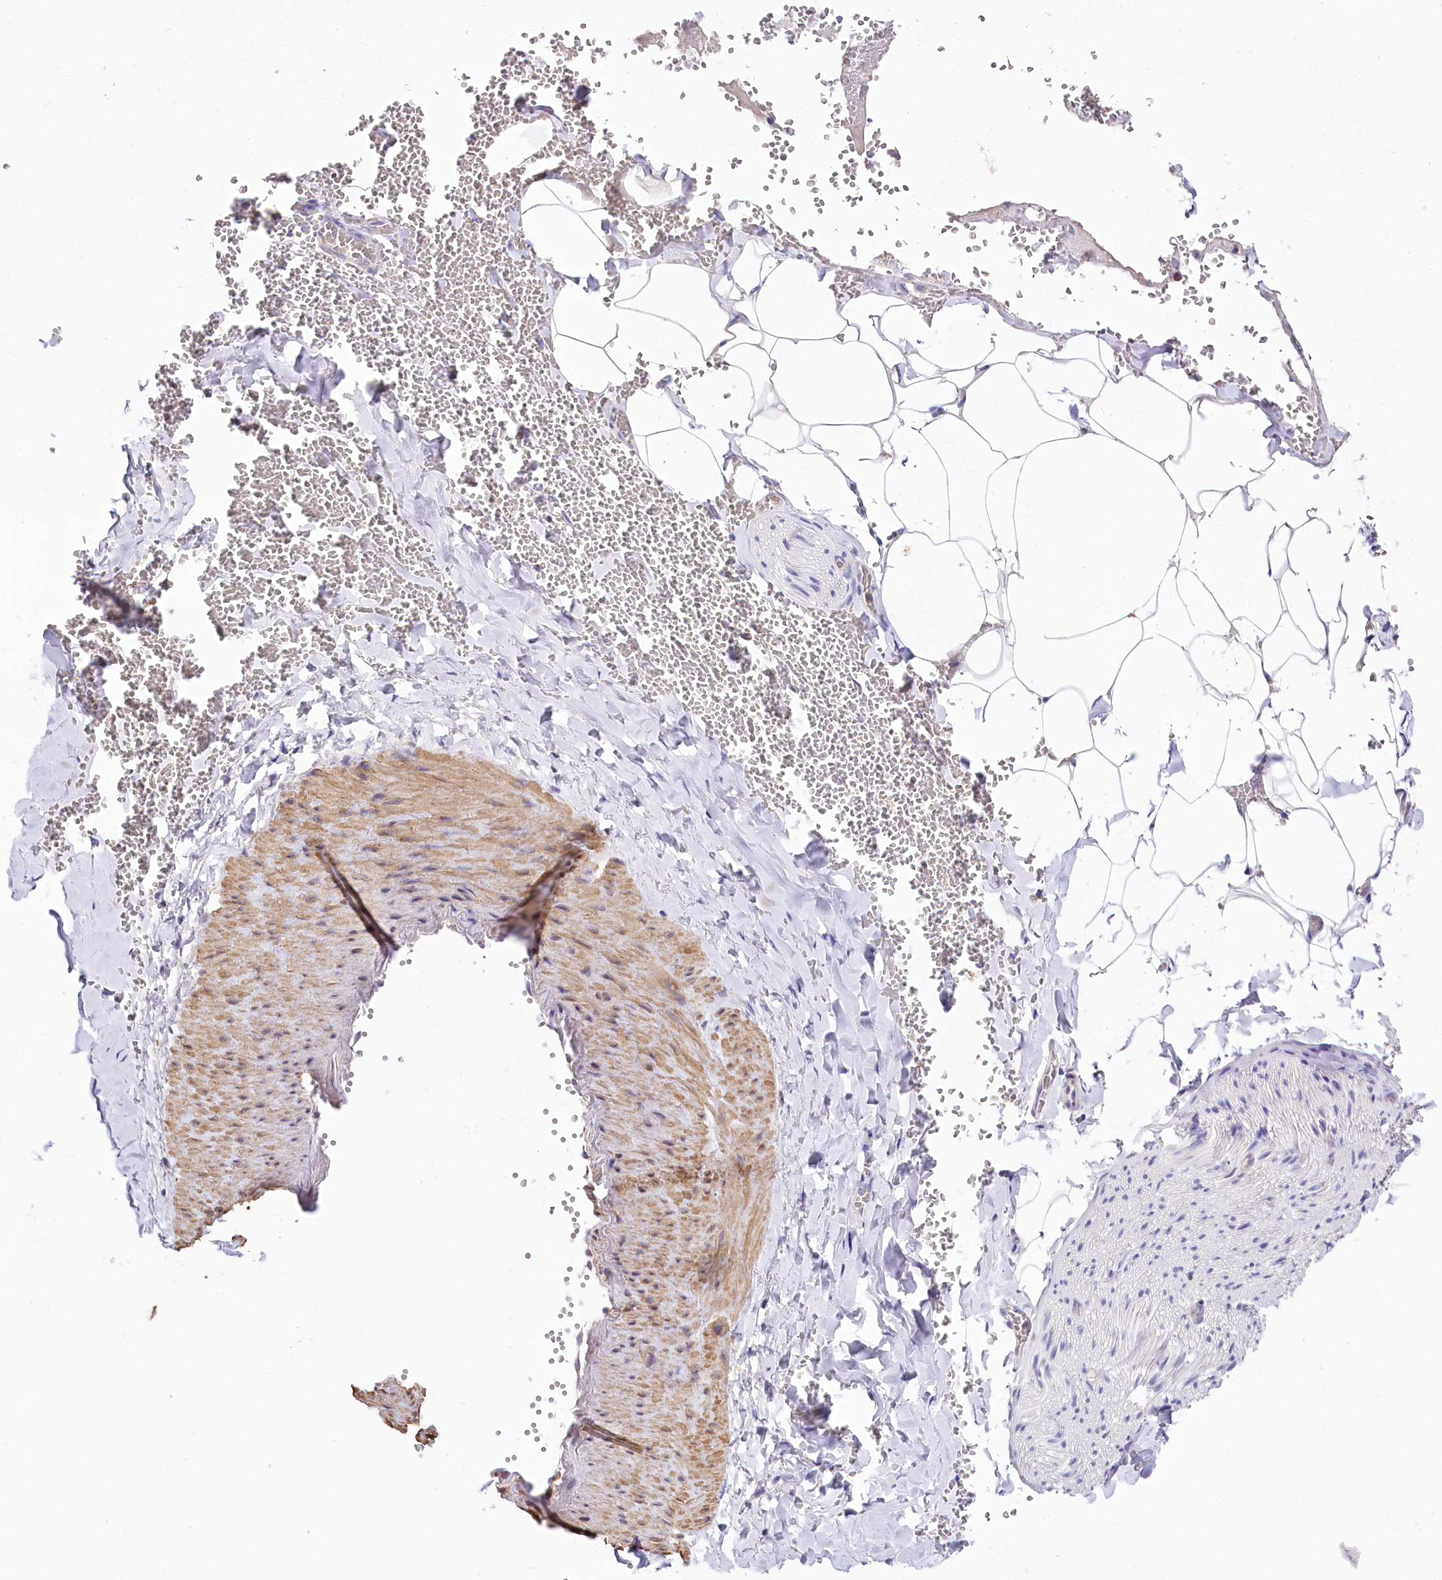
{"staining": {"intensity": "negative", "quantity": "none", "location": "none"}, "tissue": "adipose tissue", "cell_type": "Adipocytes", "image_type": "normal", "snomed": [{"axis": "morphology", "description": "Normal tissue, NOS"}, {"axis": "topography", "description": "Gallbladder"}, {"axis": "topography", "description": "Peripheral nerve tissue"}], "caption": "There is no significant positivity in adipocytes of adipose tissue.", "gene": "STX6", "patient": {"sex": "male", "age": 38}}